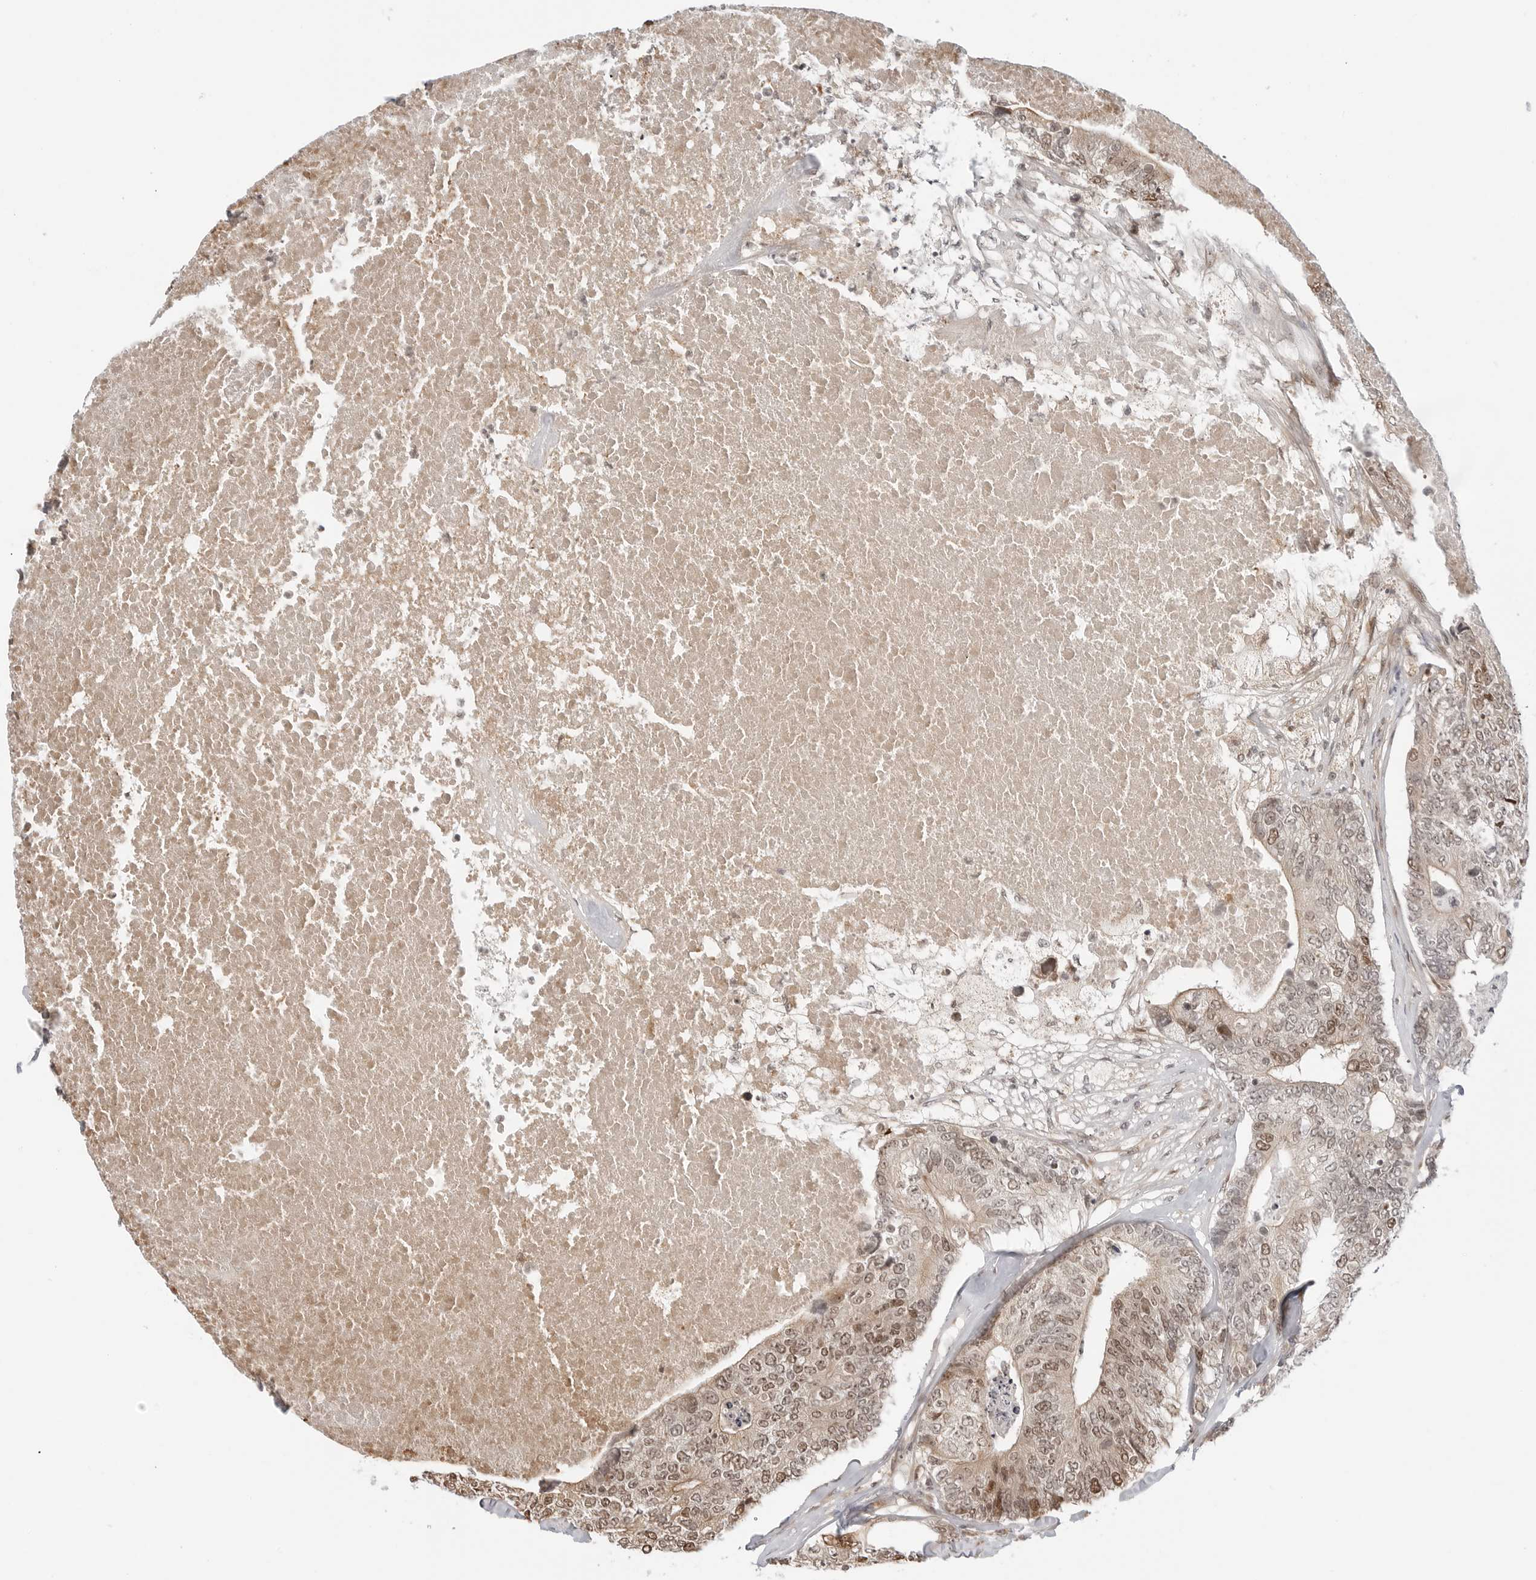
{"staining": {"intensity": "moderate", "quantity": ">75%", "location": "nuclear"}, "tissue": "colorectal cancer", "cell_type": "Tumor cells", "image_type": "cancer", "snomed": [{"axis": "morphology", "description": "Adenocarcinoma, NOS"}, {"axis": "topography", "description": "Colon"}], "caption": "The photomicrograph displays a brown stain indicating the presence of a protein in the nuclear of tumor cells in colorectal cancer.", "gene": "TIPRL", "patient": {"sex": "female", "age": 67}}